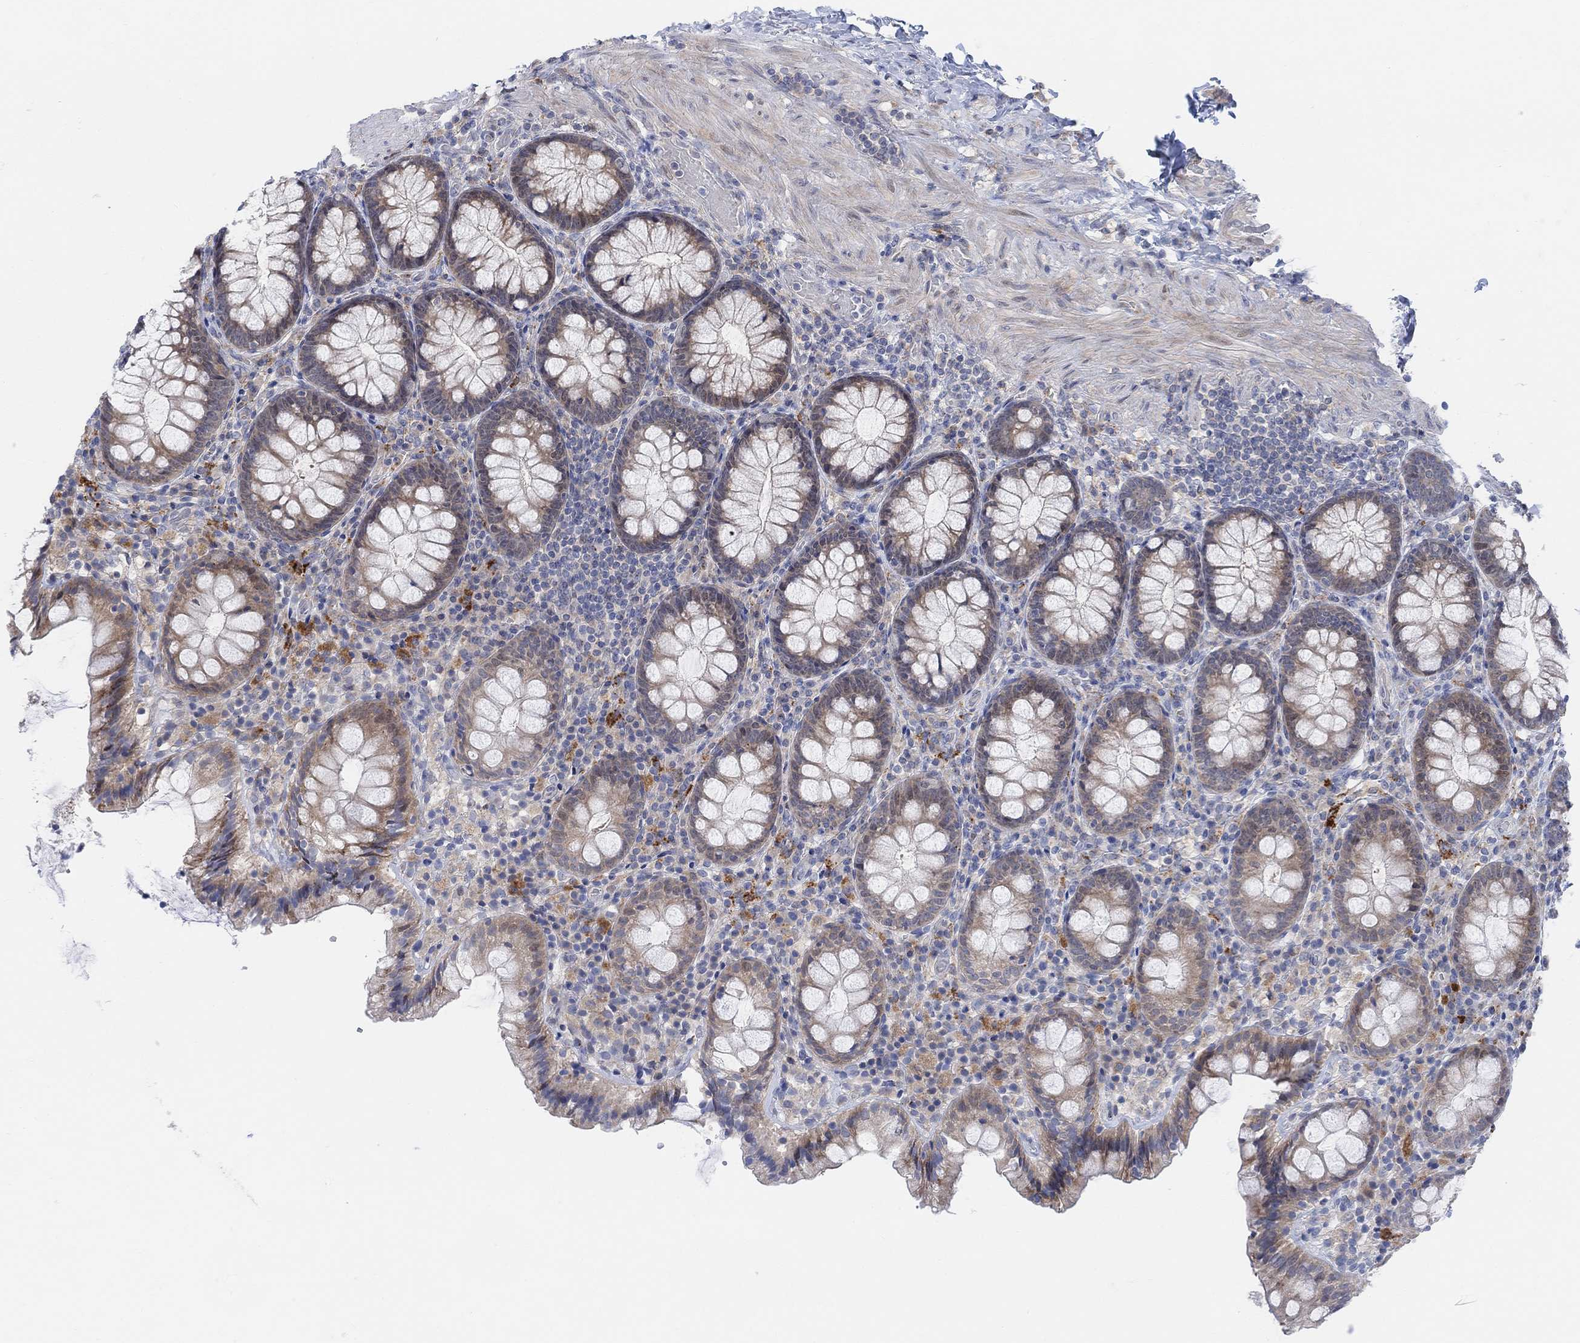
{"staining": {"intensity": "negative", "quantity": "none", "location": "none"}, "tissue": "colon", "cell_type": "Endothelial cells", "image_type": "normal", "snomed": [{"axis": "morphology", "description": "Normal tissue, NOS"}, {"axis": "topography", "description": "Colon"}], "caption": "Photomicrograph shows no protein positivity in endothelial cells of unremarkable colon.", "gene": "CNTF", "patient": {"sex": "female", "age": 86}}